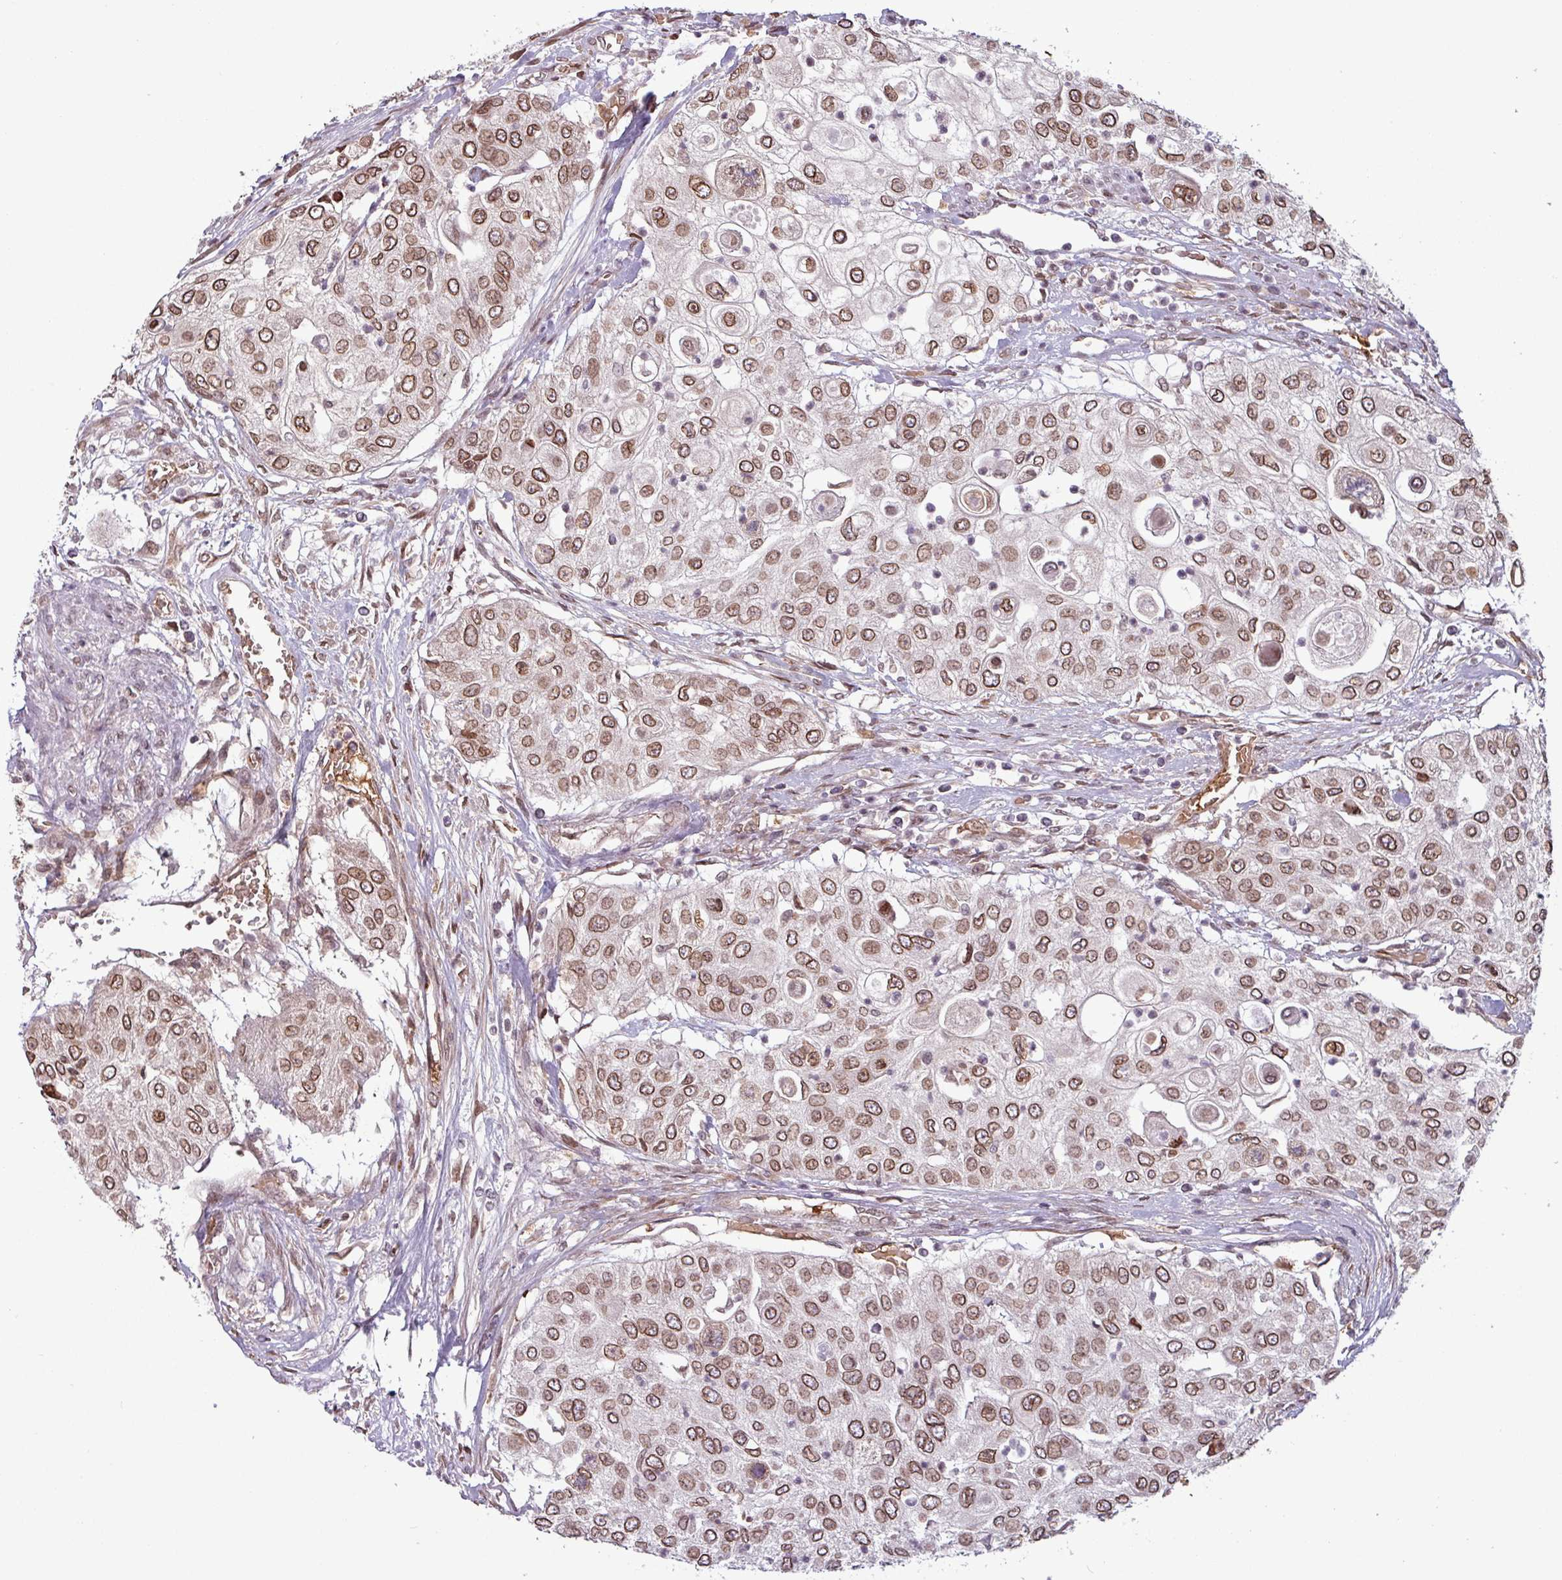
{"staining": {"intensity": "moderate", "quantity": ">75%", "location": "cytoplasmic/membranous,nuclear"}, "tissue": "urothelial cancer", "cell_type": "Tumor cells", "image_type": "cancer", "snomed": [{"axis": "morphology", "description": "Urothelial carcinoma, High grade"}, {"axis": "topography", "description": "Urinary bladder"}], "caption": "Human urothelial cancer stained with a protein marker reveals moderate staining in tumor cells.", "gene": "RBM4B", "patient": {"sex": "female", "age": 79}}